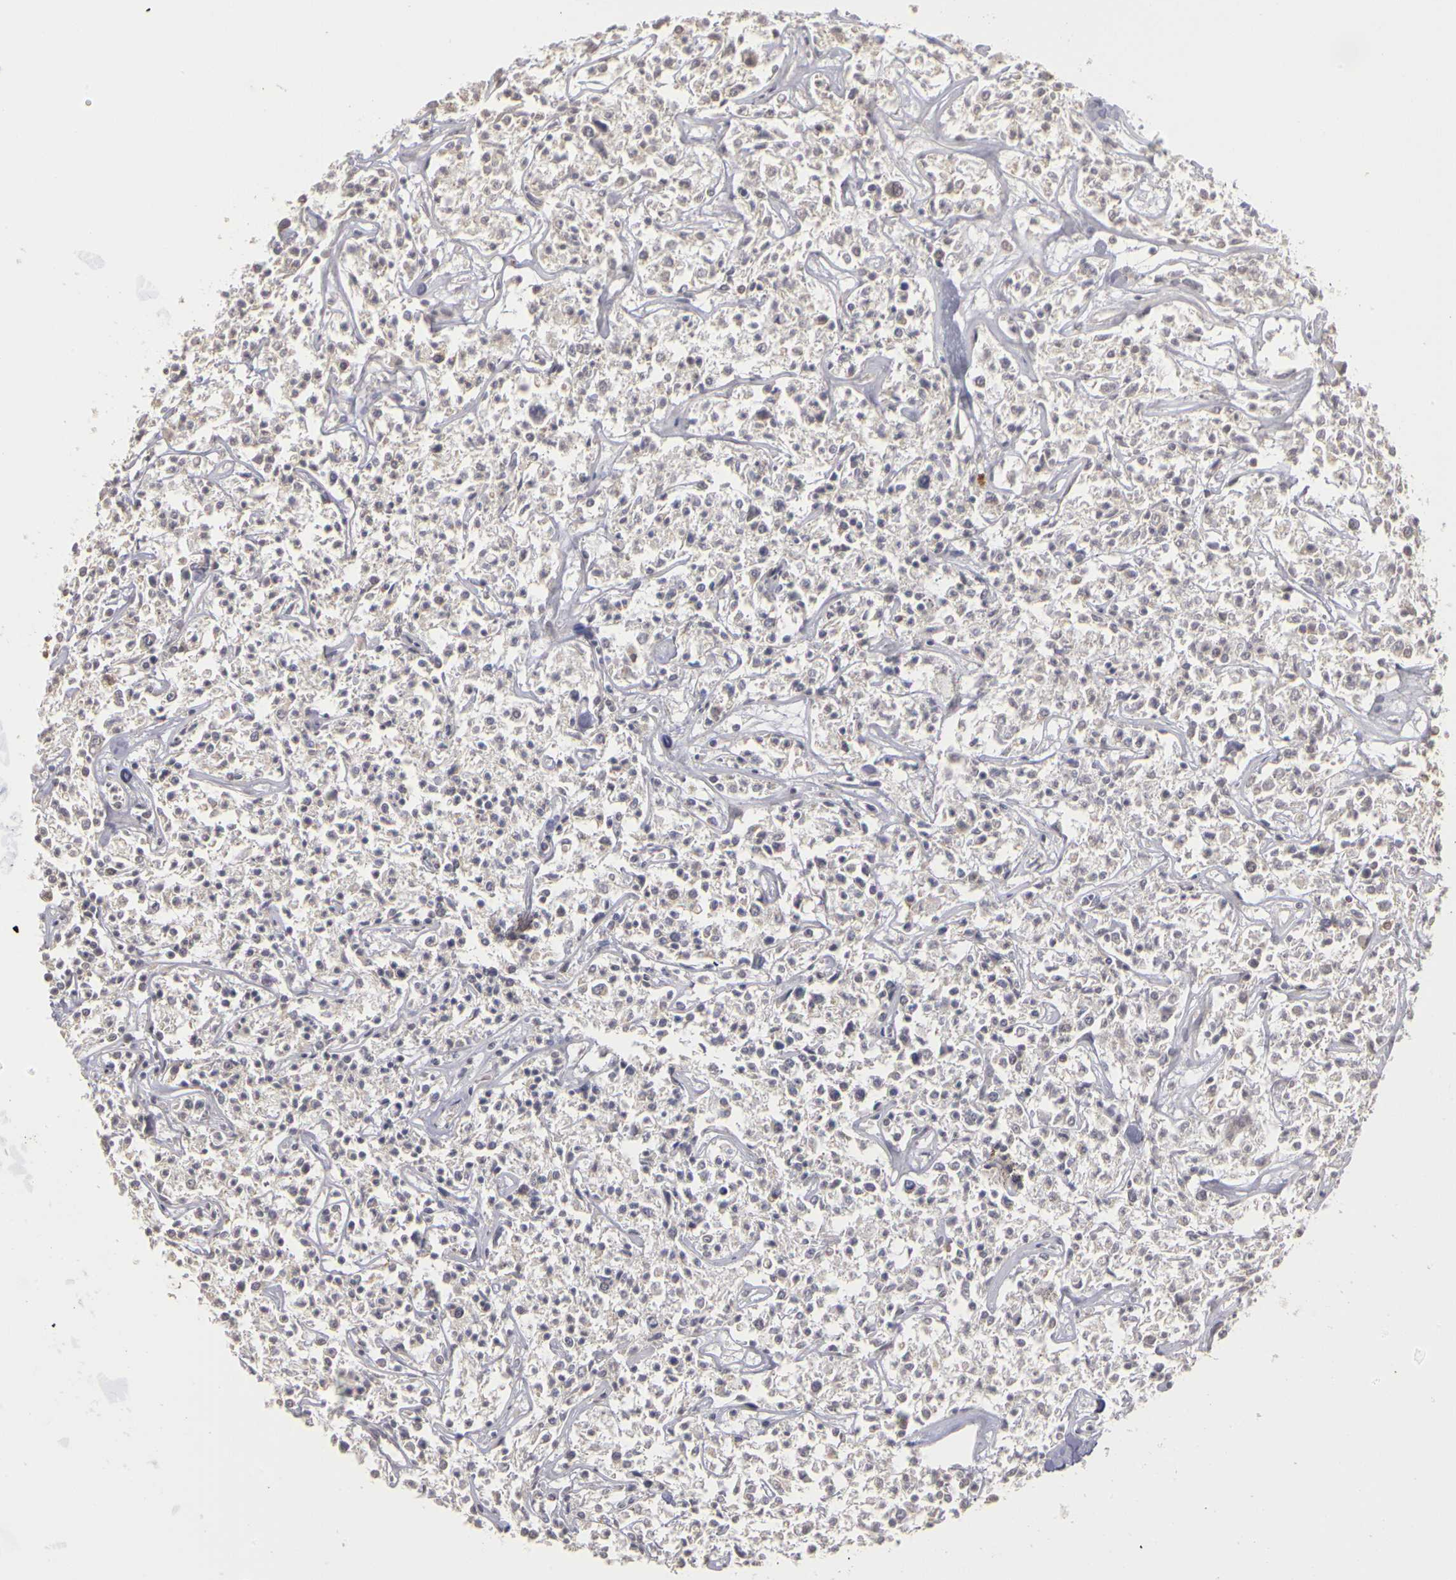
{"staining": {"intensity": "negative", "quantity": "none", "location": "none"}, "tissue": "lymphoma", "cell_type": "Tumor cells", "image_type": "cancer", "snomed": [{"axis": "morphology", "description": "Malignant lymphoma, non-Hodgkin's type, Low grade"}, {"axis": "topography", "description": "Small intestine"}], "caption": "Immunohistochemical staining of human malignant lymphoma, non-Hodgkin's type (low-grade) demonstrates no significant expression in tumor cells.", "gene": "FRMD7", "patient": {"sex": "female", "age": 59}}